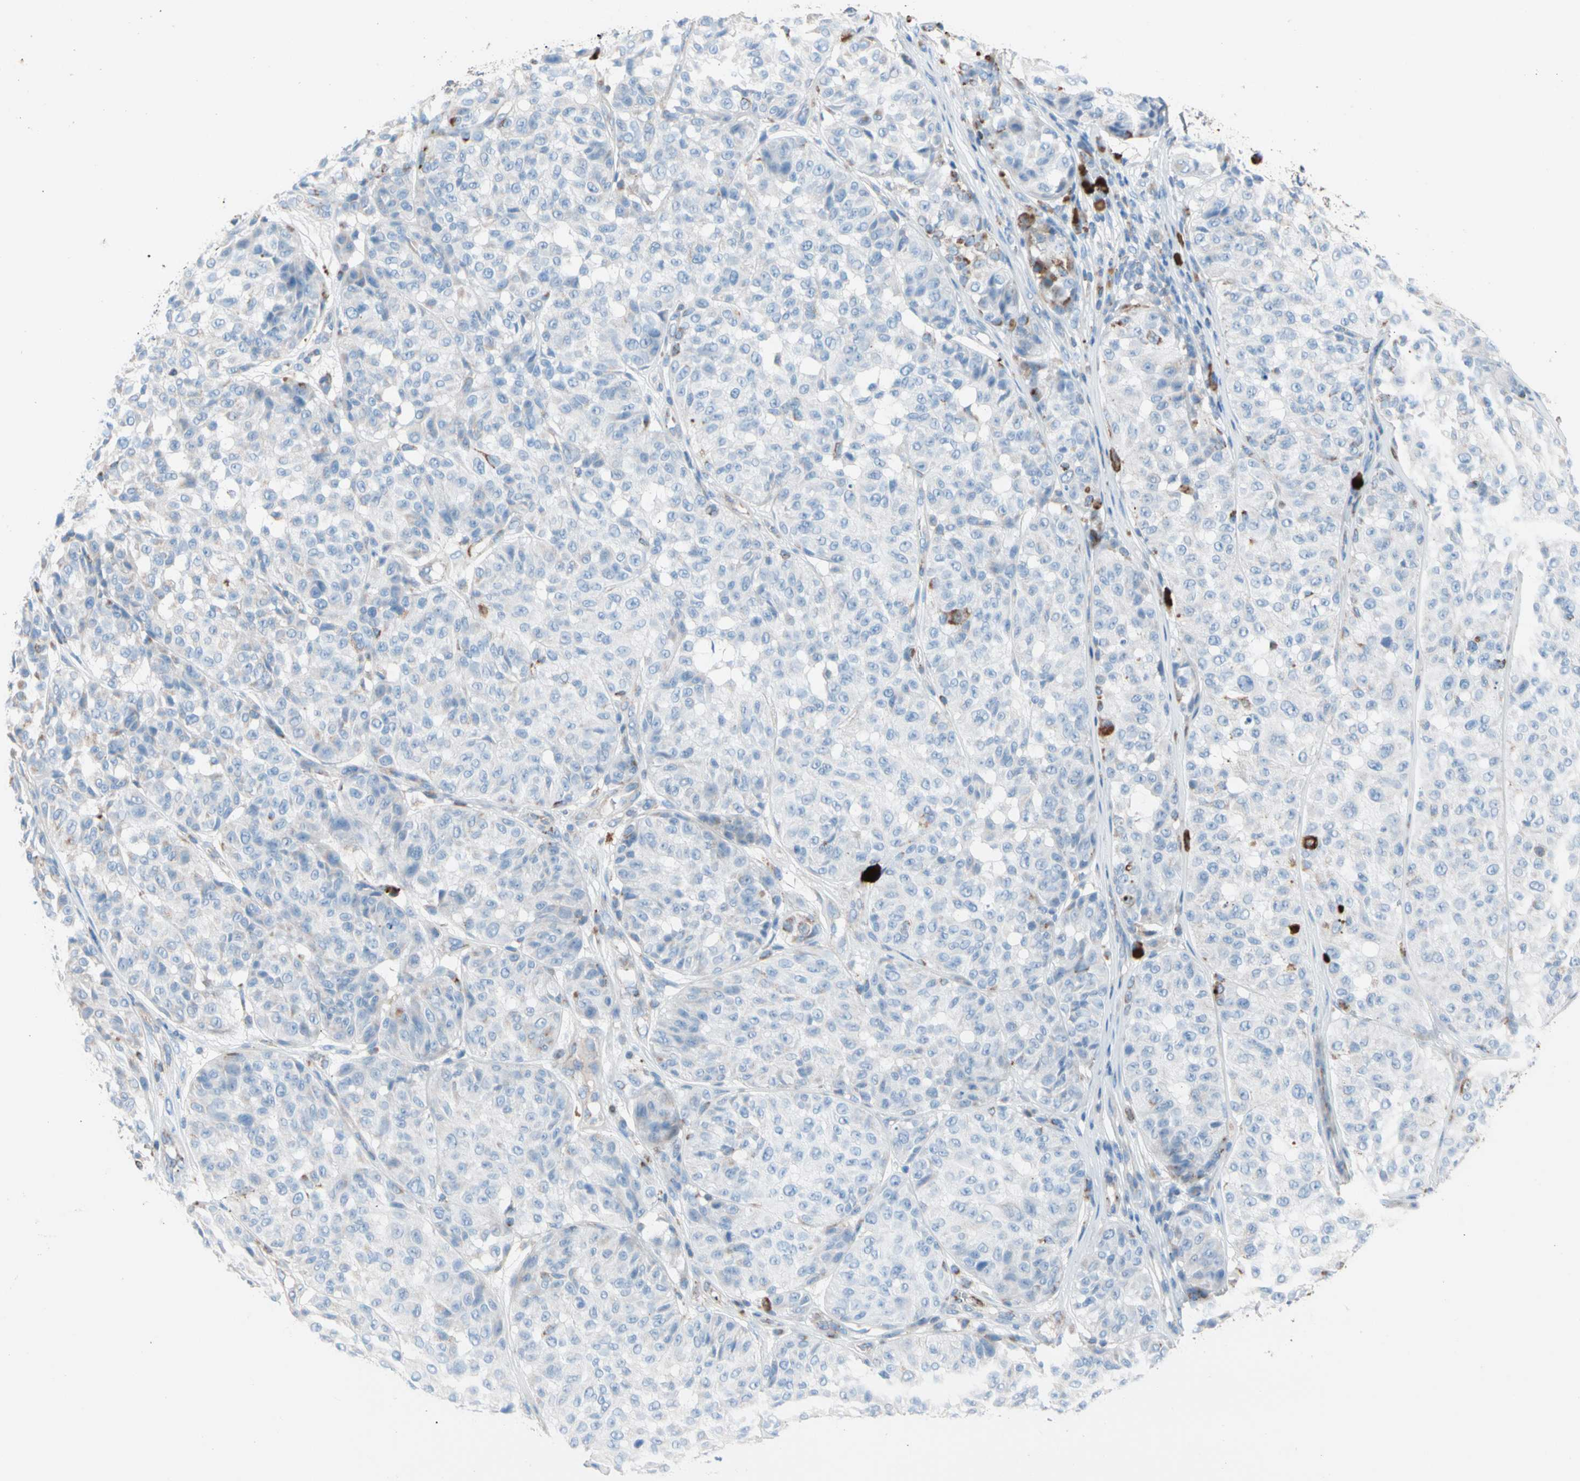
{"staining": {"intensity": "strong", "quantity": "<25%", "location": "cytoplasmic/membranous"}, "tissue": "melanoma", "cell_type": "Tumor cells", "image_type": "cancer", "snomed": [{"axis": "morphology", "description": "Malignant melanoma, NOS"}, {"axis": "topography", "description": "Skin"}], "caption": "The micrograph shows staining of melanoma, revealing strong cytoplasmic/membranous protein staining (brown color) within tumor cells. Nuclei are stained in blue.", "gene": "HK1", "patient": {"sex": "female", "age": 46}}